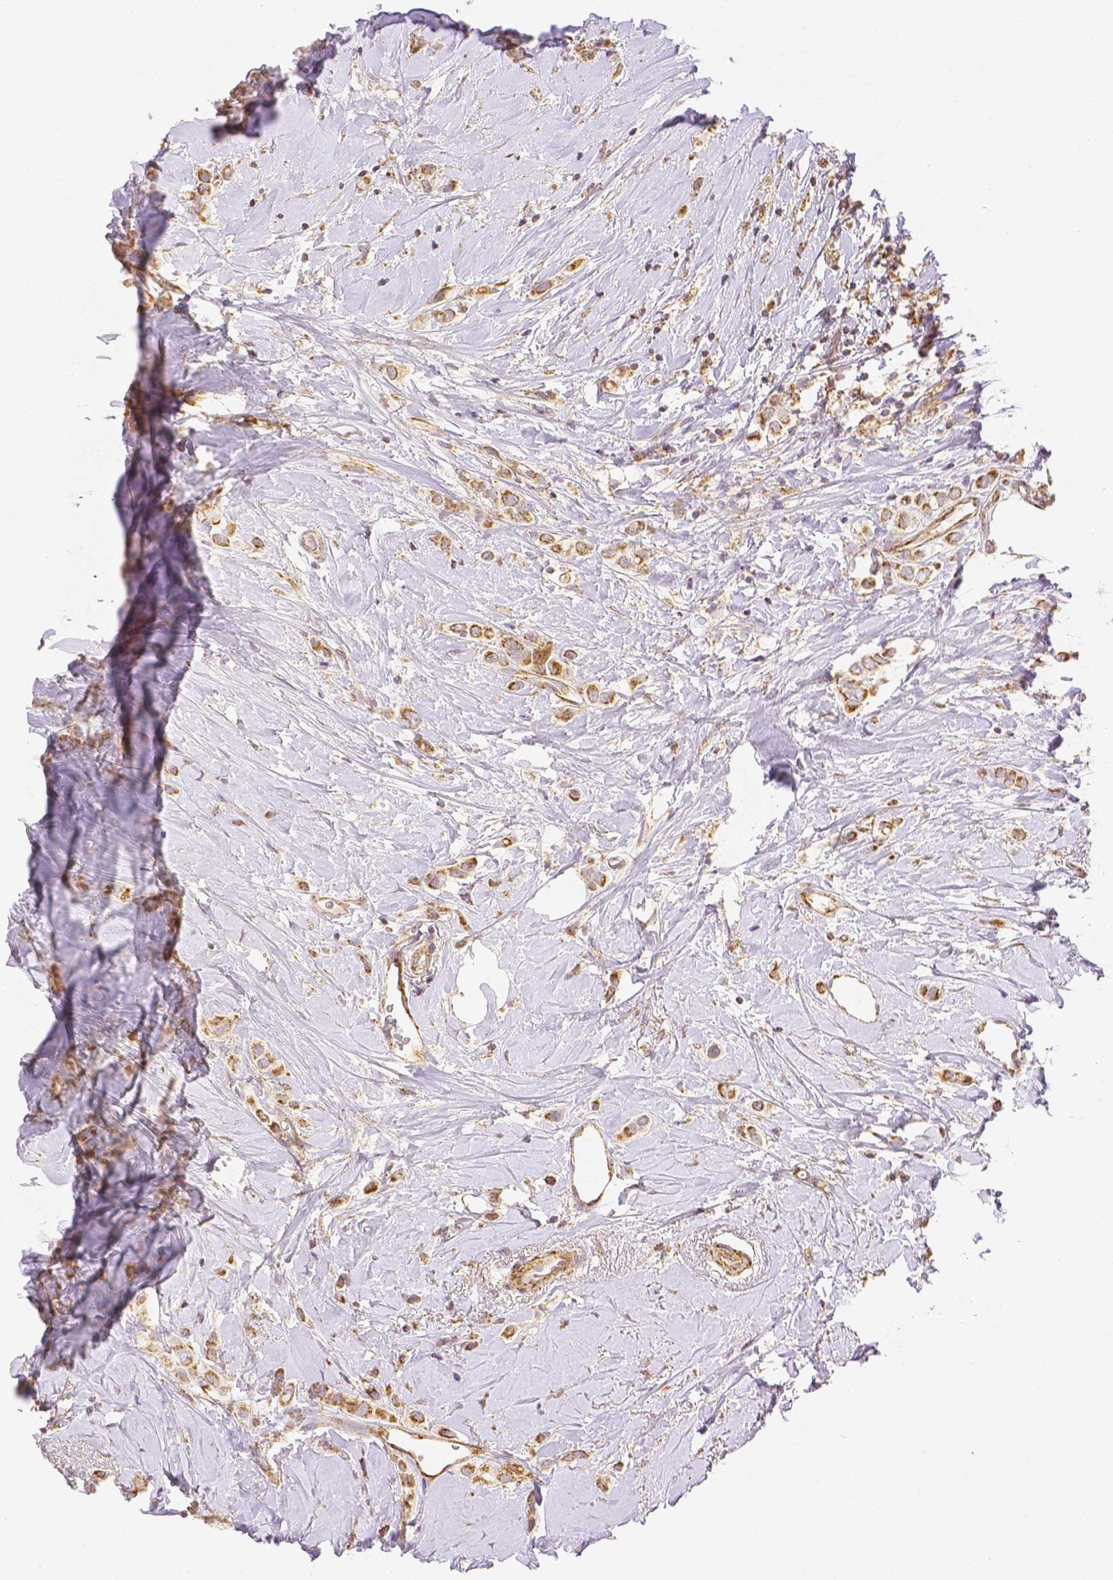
{"staining": {"intensity": "moderate", "quantity": ">75%", "location": "cytoplasmic/membranous"}, "tissue": "breast cancer", "cell_type": "Tumor cells", "image_type": "cancer", "snomed": [{"axis": "morphology", "description": "Lobular carcinoma"}, {"axis": "topography", "description": "Breast"}], "caption": "Tumor cells reveal medium levels of moderate cytoplasmic/membranous expression in about >75% of cells in human breast cancer (lobular carcinoma). (IHC, brightfield microscopy, high magnification).", "gene": "RHOT1", "patient": {"sex": "female", "age": 66}}